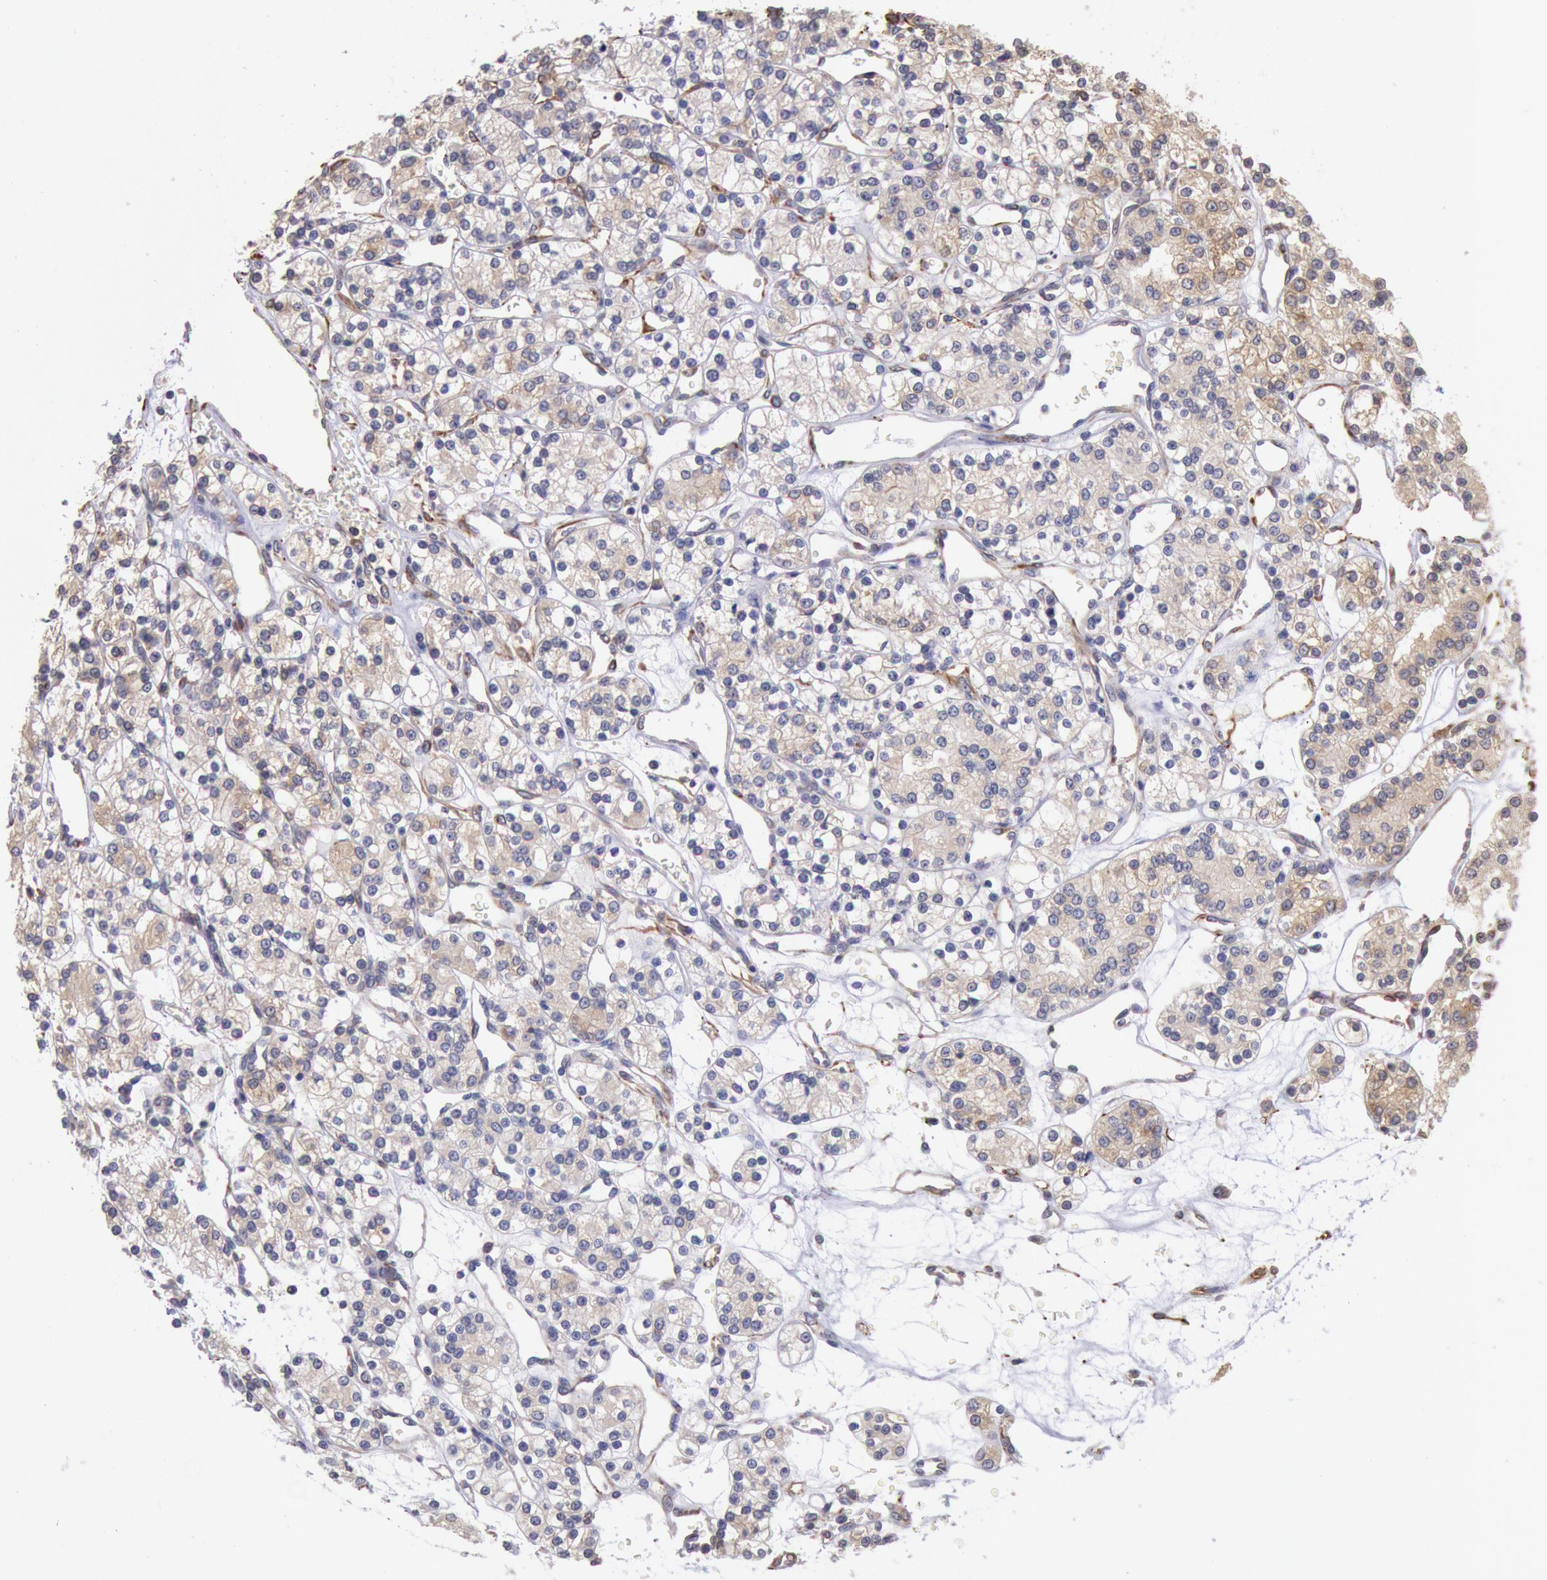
{"staining": {"intensity": "weak", "quantity": ">75%", "location": "cytoplasmic/membranous"}, "tissue": "renal cancer", "cell_type": "Tumor cells", "image_type": "cancer", "snomed": [{"axis": "morphology", "description": "Adenocarcinoma, NOS"}, {"axis": "topography", "description": "Kidney"}], "caption": "Tumor cells show weak cytoplasmic/membranous expression in approximately >75% of cells in renal cancer.", "gene": "DRG1", "patient": {"sex": "female", "age": 62}}